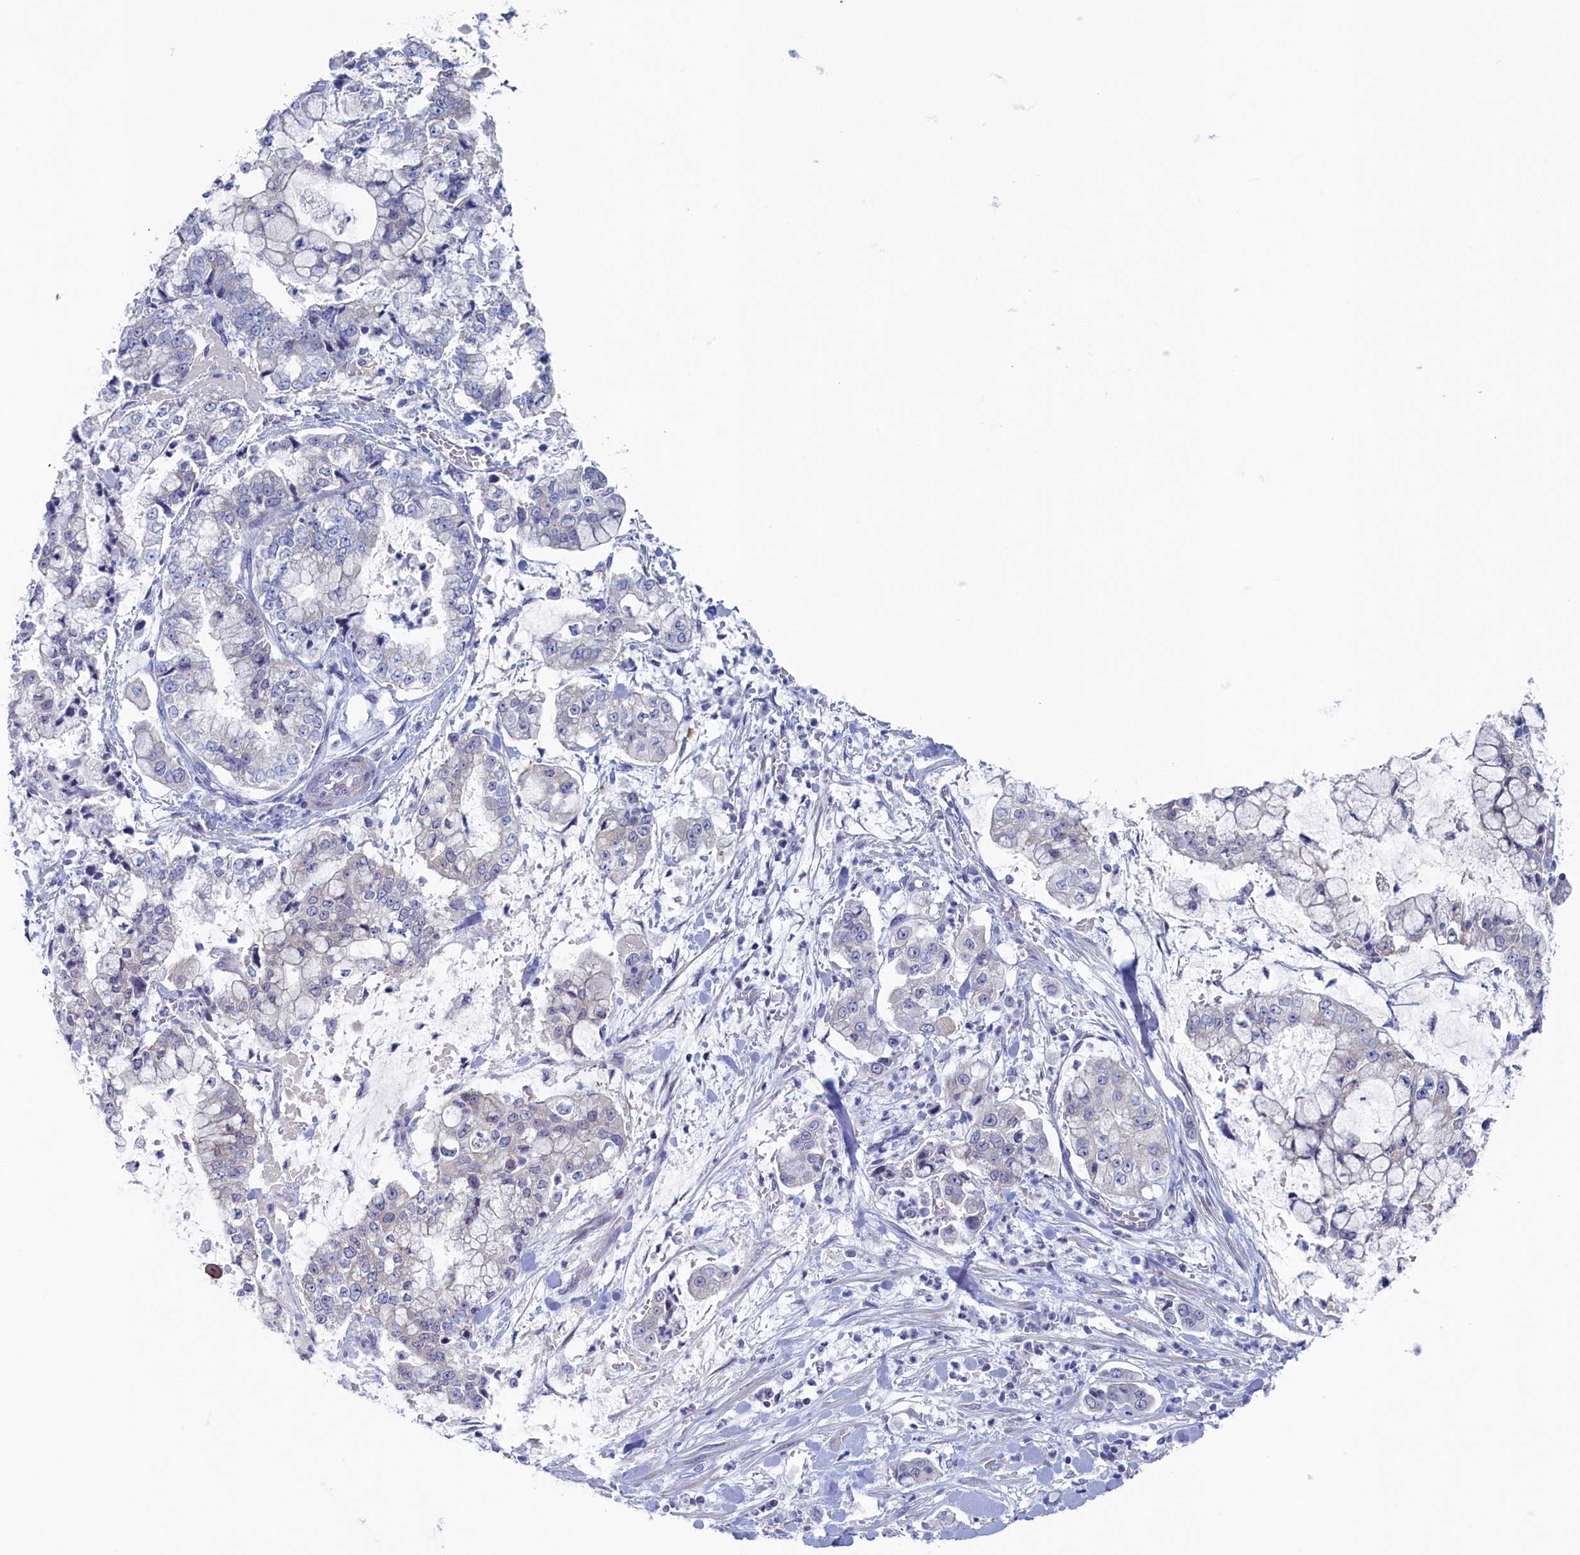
{"staining": {"intensity": "negative", "quantity": "none", "location": "none"}, "tissue": "stomach cancer", "cell_type": "Tumor cells", "image_type": "cancer", "snomed": [{"axis": "morphology", "description": "Adenocarcinoma, NOS"}, {"axis": "topography", "description": "Stomach"}], "caption": "This is a micrograph of immunohistochemistry (IHC) staining of stomach cancer (adenocarcinoma), which shows no positivity in tumor cells. The staining was performed using DAB (3,3'-diaminobenzidine) to visualize the protein expression in brown, while the nuclei were stained in blue with hematoxylin (Magnification: 20x).", "gene": "WDR76", "patient": {"sex": "male", "age": 76}}